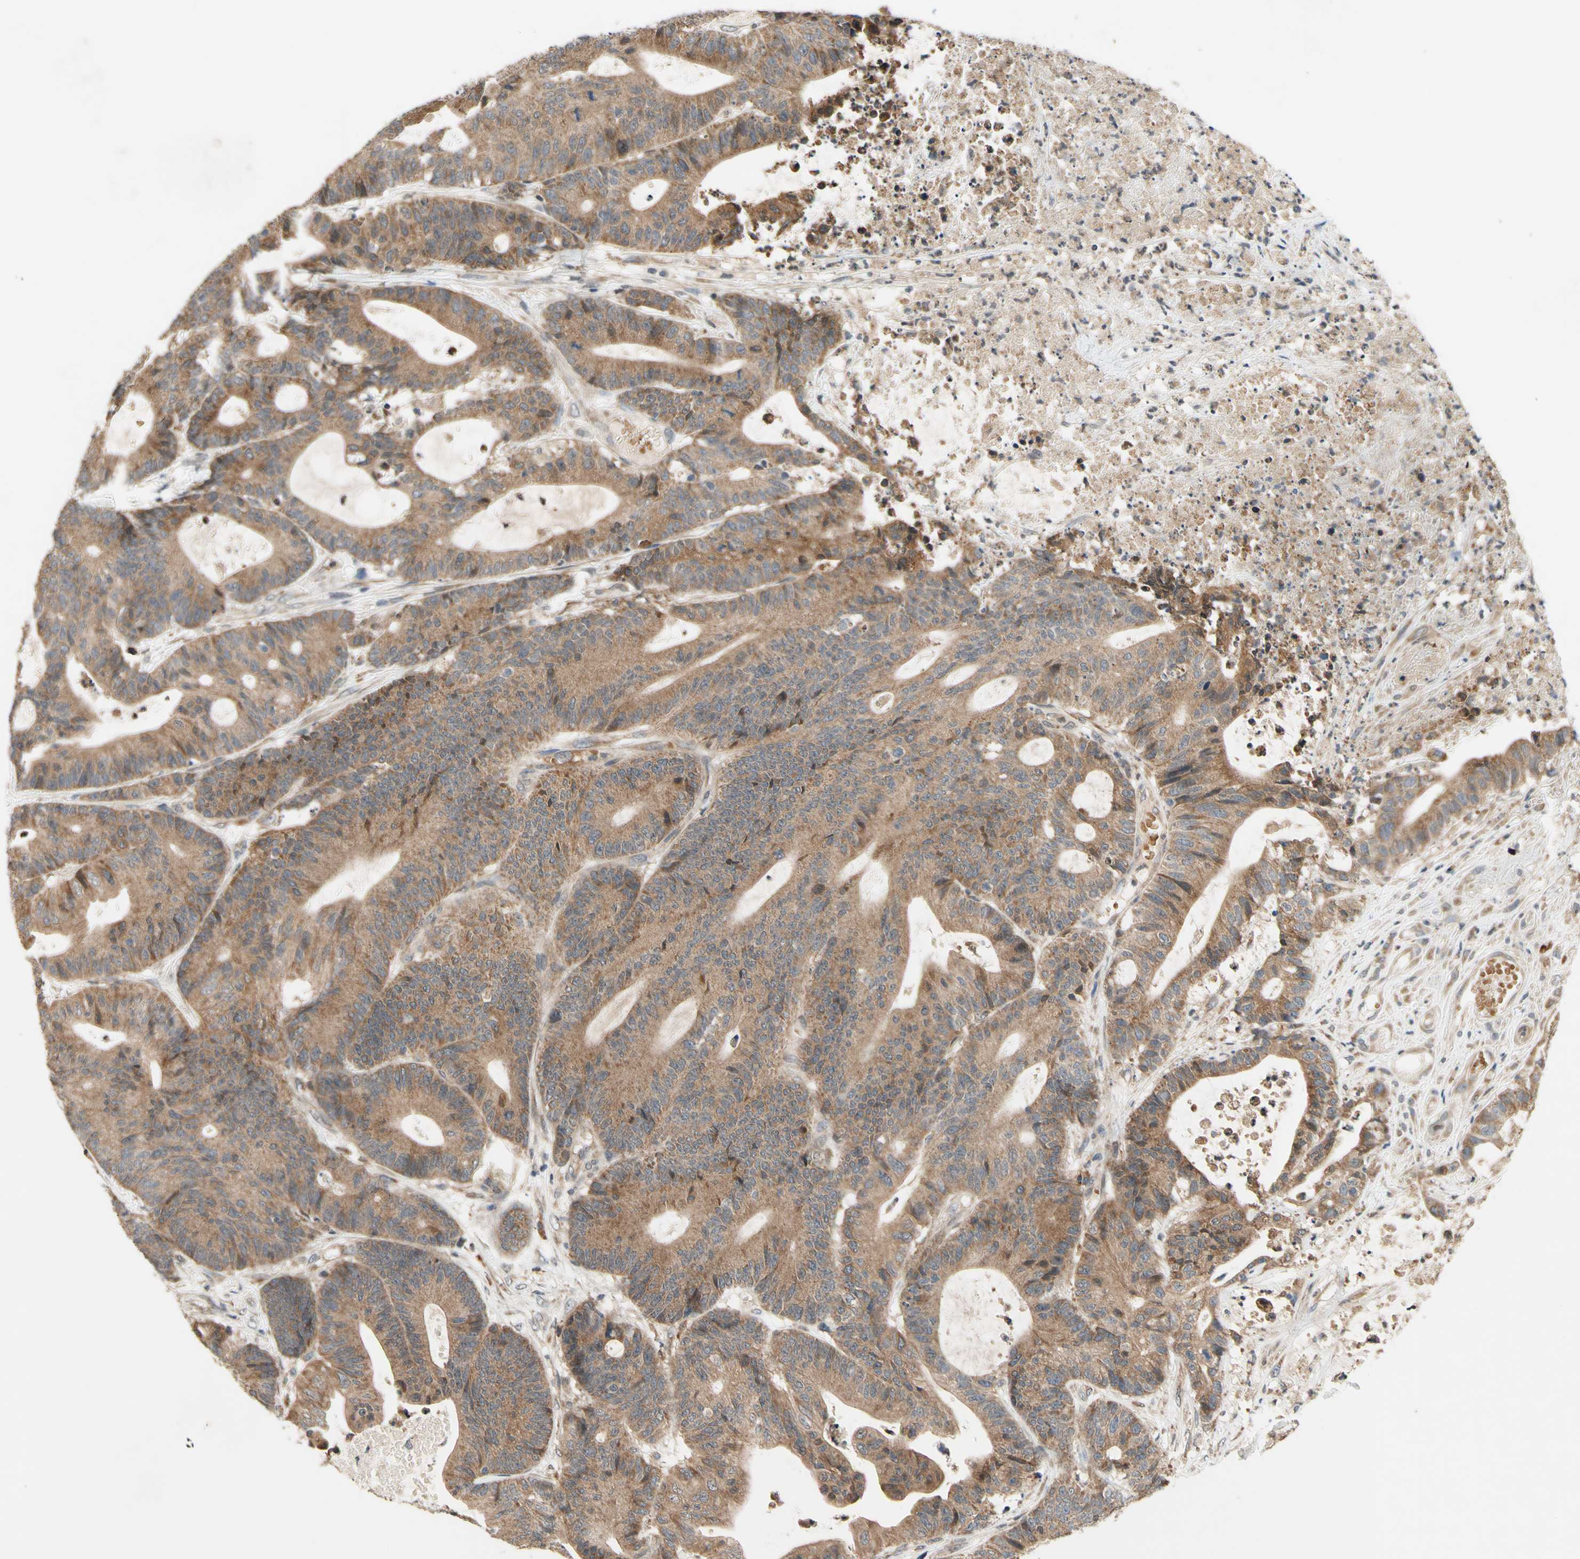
{"staining": {"intensity": "moderate", "quantity": ">75%", "location": "cytoplasmic/membranous"}, "tissue": "colorectal cancer", "cell_type": "Tumor cells", "image_type": "cancer", "snomed": [{"axis": "morphology", "description": "Adenocarcinoma, NOS"}, {"axis": "topography", "description": "Colon"}], "caption": "Immunohistochemistry (DAB) staining of colorectal adenocarcinoma shows moderate cytoplasmic/membranous protein staining in about >75% of tumor cells.", "gene": "DDOST", "patient": {"sex": "female", "age": 84}}